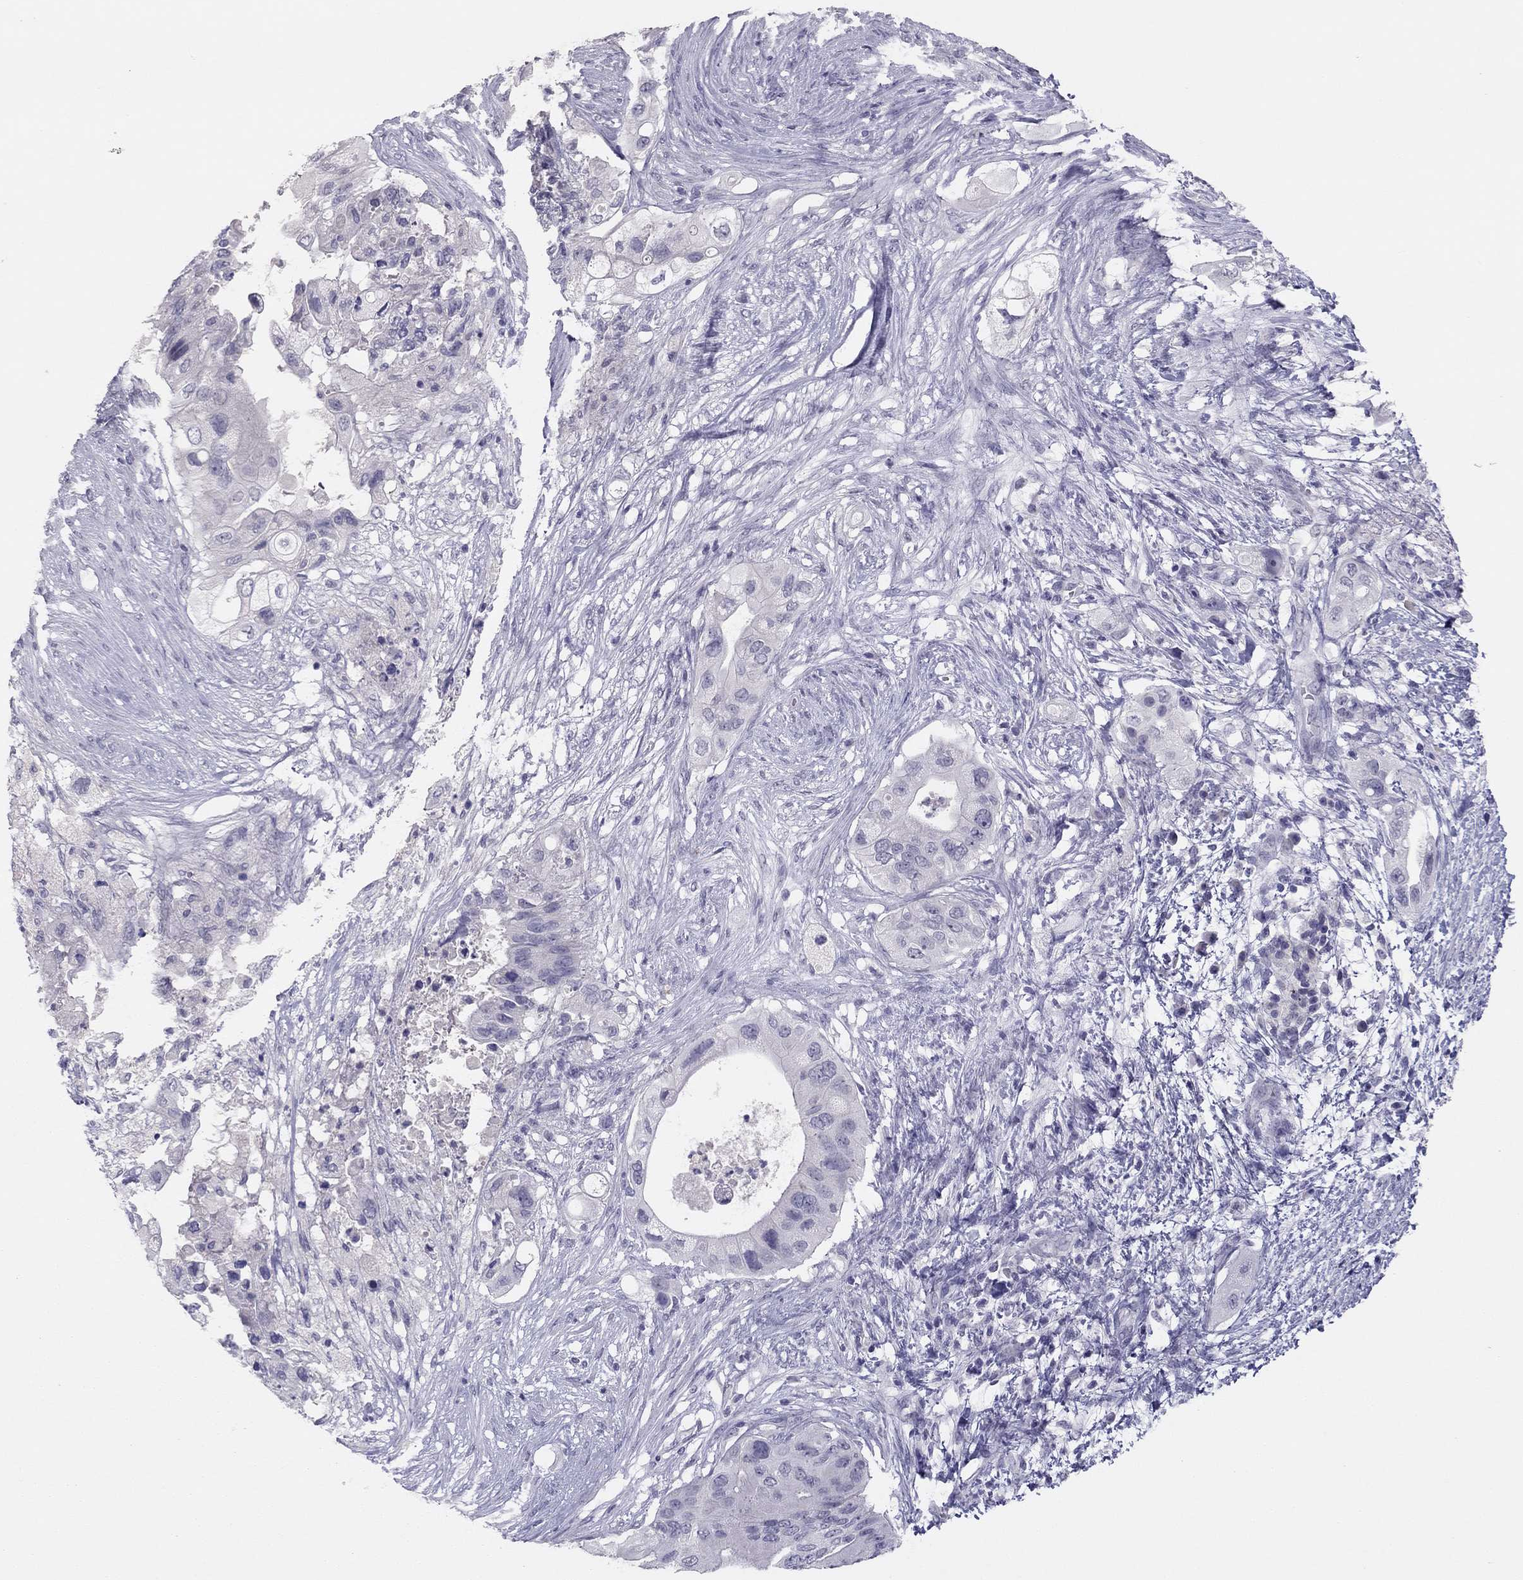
{"staining": {"intensity": "negative", "quantity": "none", "location": "none"}, "tissue": "pancreatic cancer", "cell_type": "Tumor cells", "image_type": "cancer", "snomed": [{"axis": "morphology", "description": "Adenocarcinoma, NOS"}, {"axis": "topography", "description": "Pancreas"}], "caption": "DAB (3,3'-diaminobenzidine) immunohistochemical staining of pancreatic adenocarcinoma shows no significant expression in tumor cells. The staining is performed using DAB (3,3'-diaminobenzidine) brown chromogen with nuclei counter-stained in using hematoxylin.", "gene": "ADORA2A", "patient": {"sex": "female", "age": 72}}